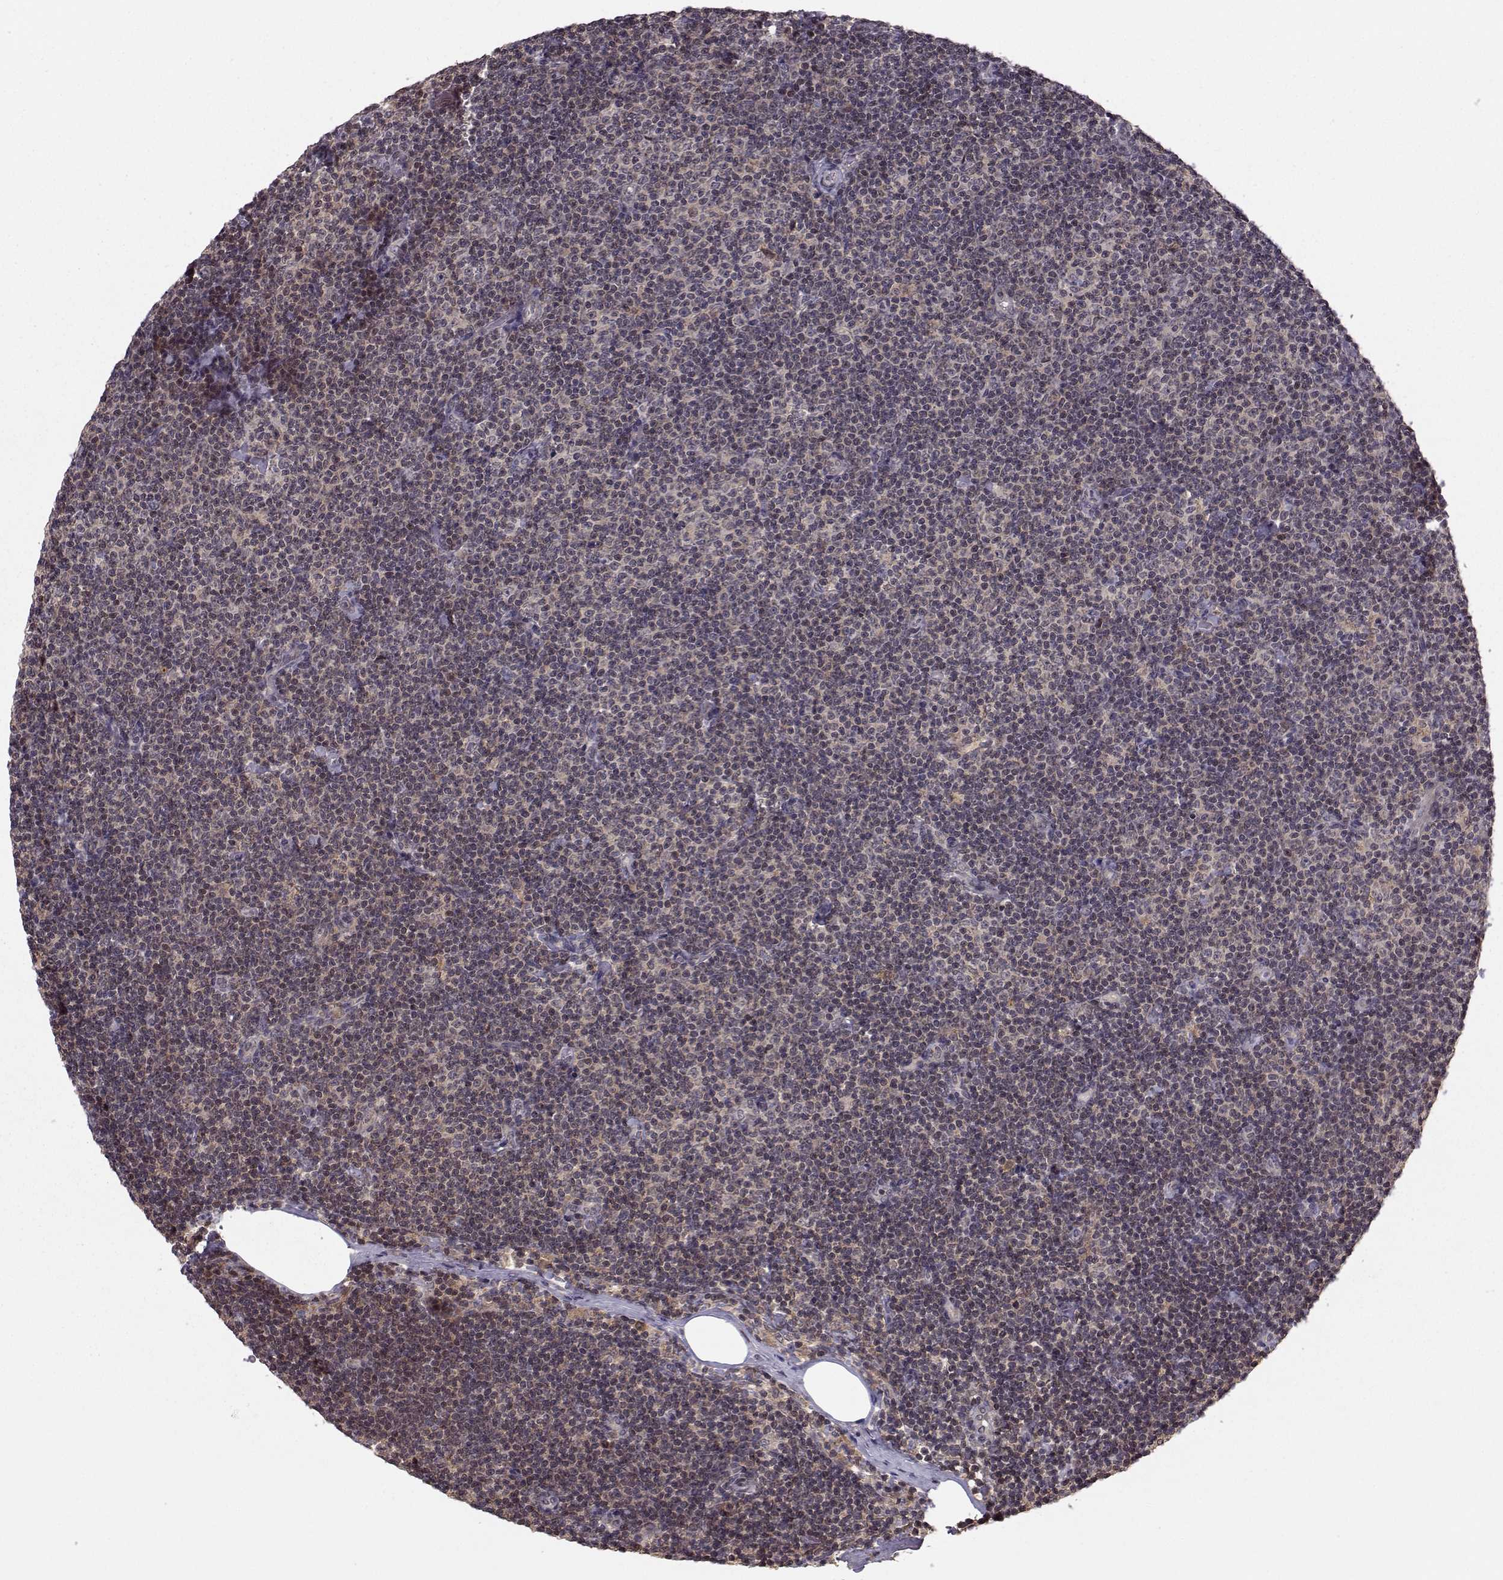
{"staining": {"intensity": "negative", "quantity": "none", "location": "none"}, "tissue": "lymphoma", "cell_type": "Tumor cells", "image_type": "cancer", "snomed": [{"axis": "morphology", "description": "Malignant lymphoma, non-Hodgkin's type, Low grade"}, {"axis": "topography", "description": "Lymph node"}], "caption": "IHC histopathology image of neoplastic tissue: lymphoma stained with DAB exhibits no significant protein staining in tumor cells. (DAB IHC visualized using brightfield microscopy, high magnification).", "gene": "PLEKHG3", "patient": {"sex": "male", "age": 81}}